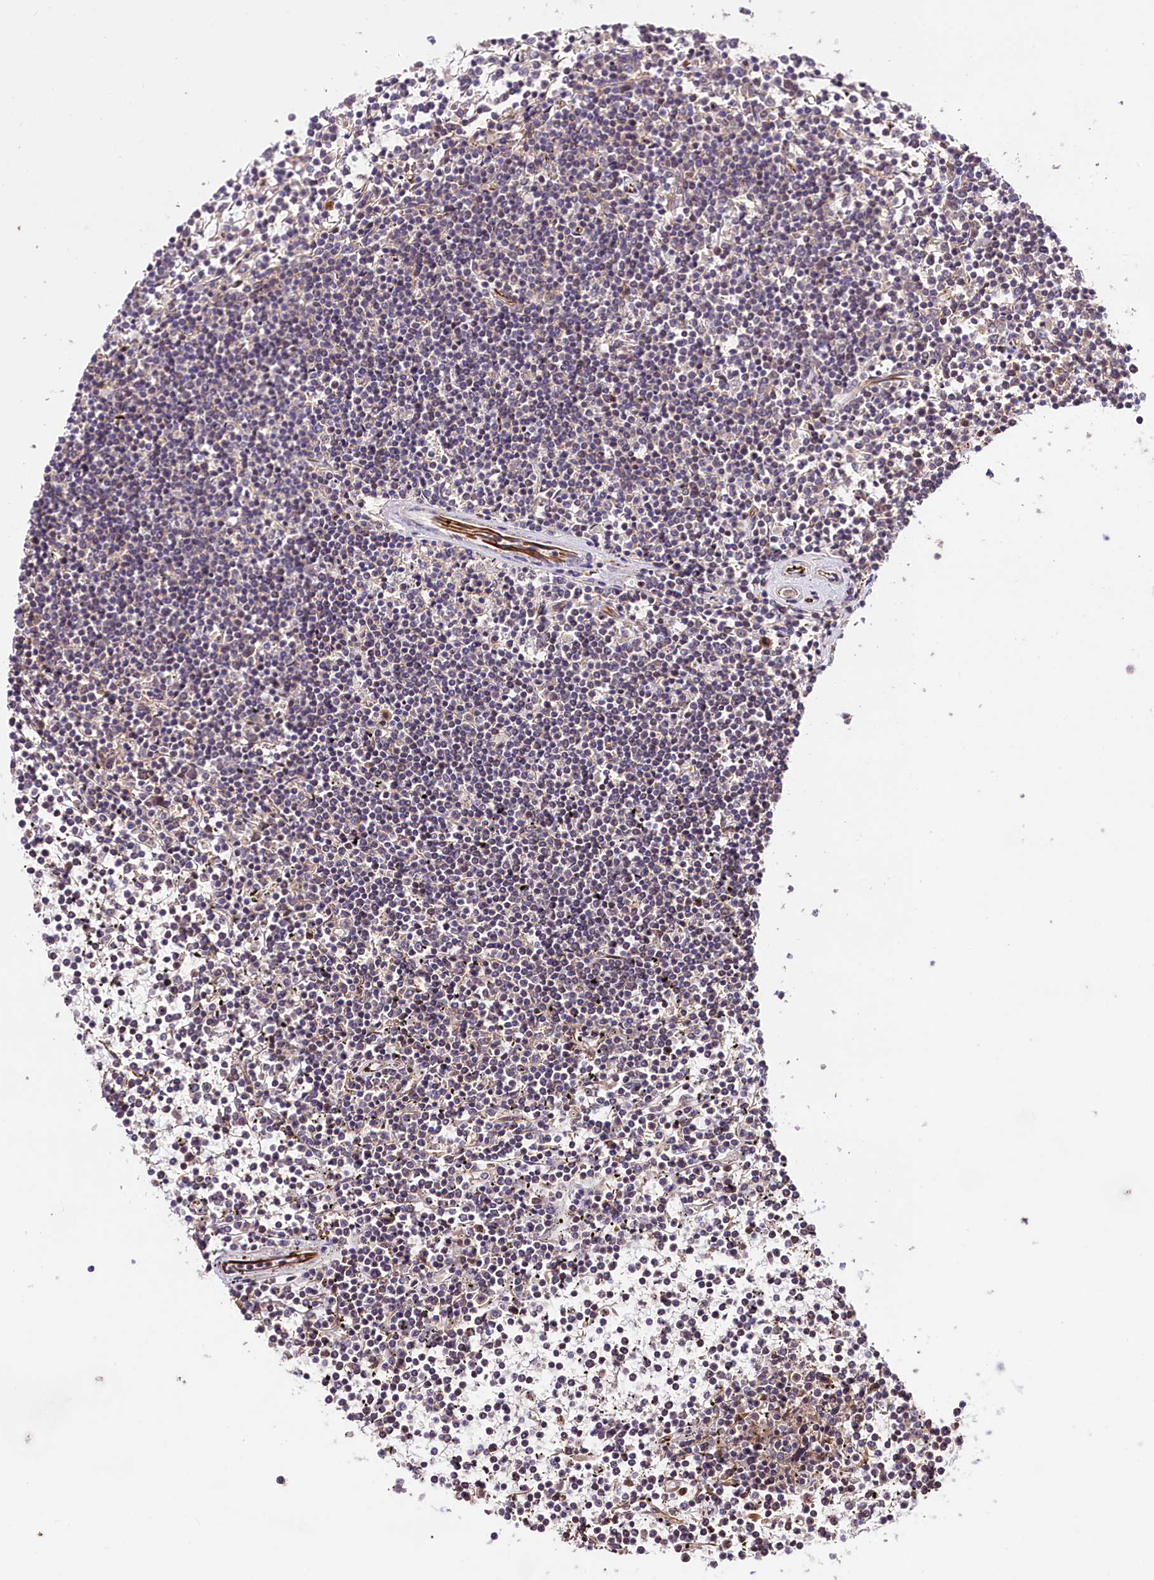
{"staining": {"intensity": "negative", "quantity": "none", "location": "none"}, "tissue": "lymphoma", "cell_type": "Tumor cells", "image_type": "cancer", "snomed": [{"axis": "morphology", "description": "Malignant lymphoma, non-Hodgkin's type, Low grade"}, {"axis": "topography", "description": "Spleen"}], "caption": "Protein analysis of lymphoma displays no significant expression in tumor cells.", "gene": "TAFAZZIN", "patient": {"sex": "female", "age": 19}}